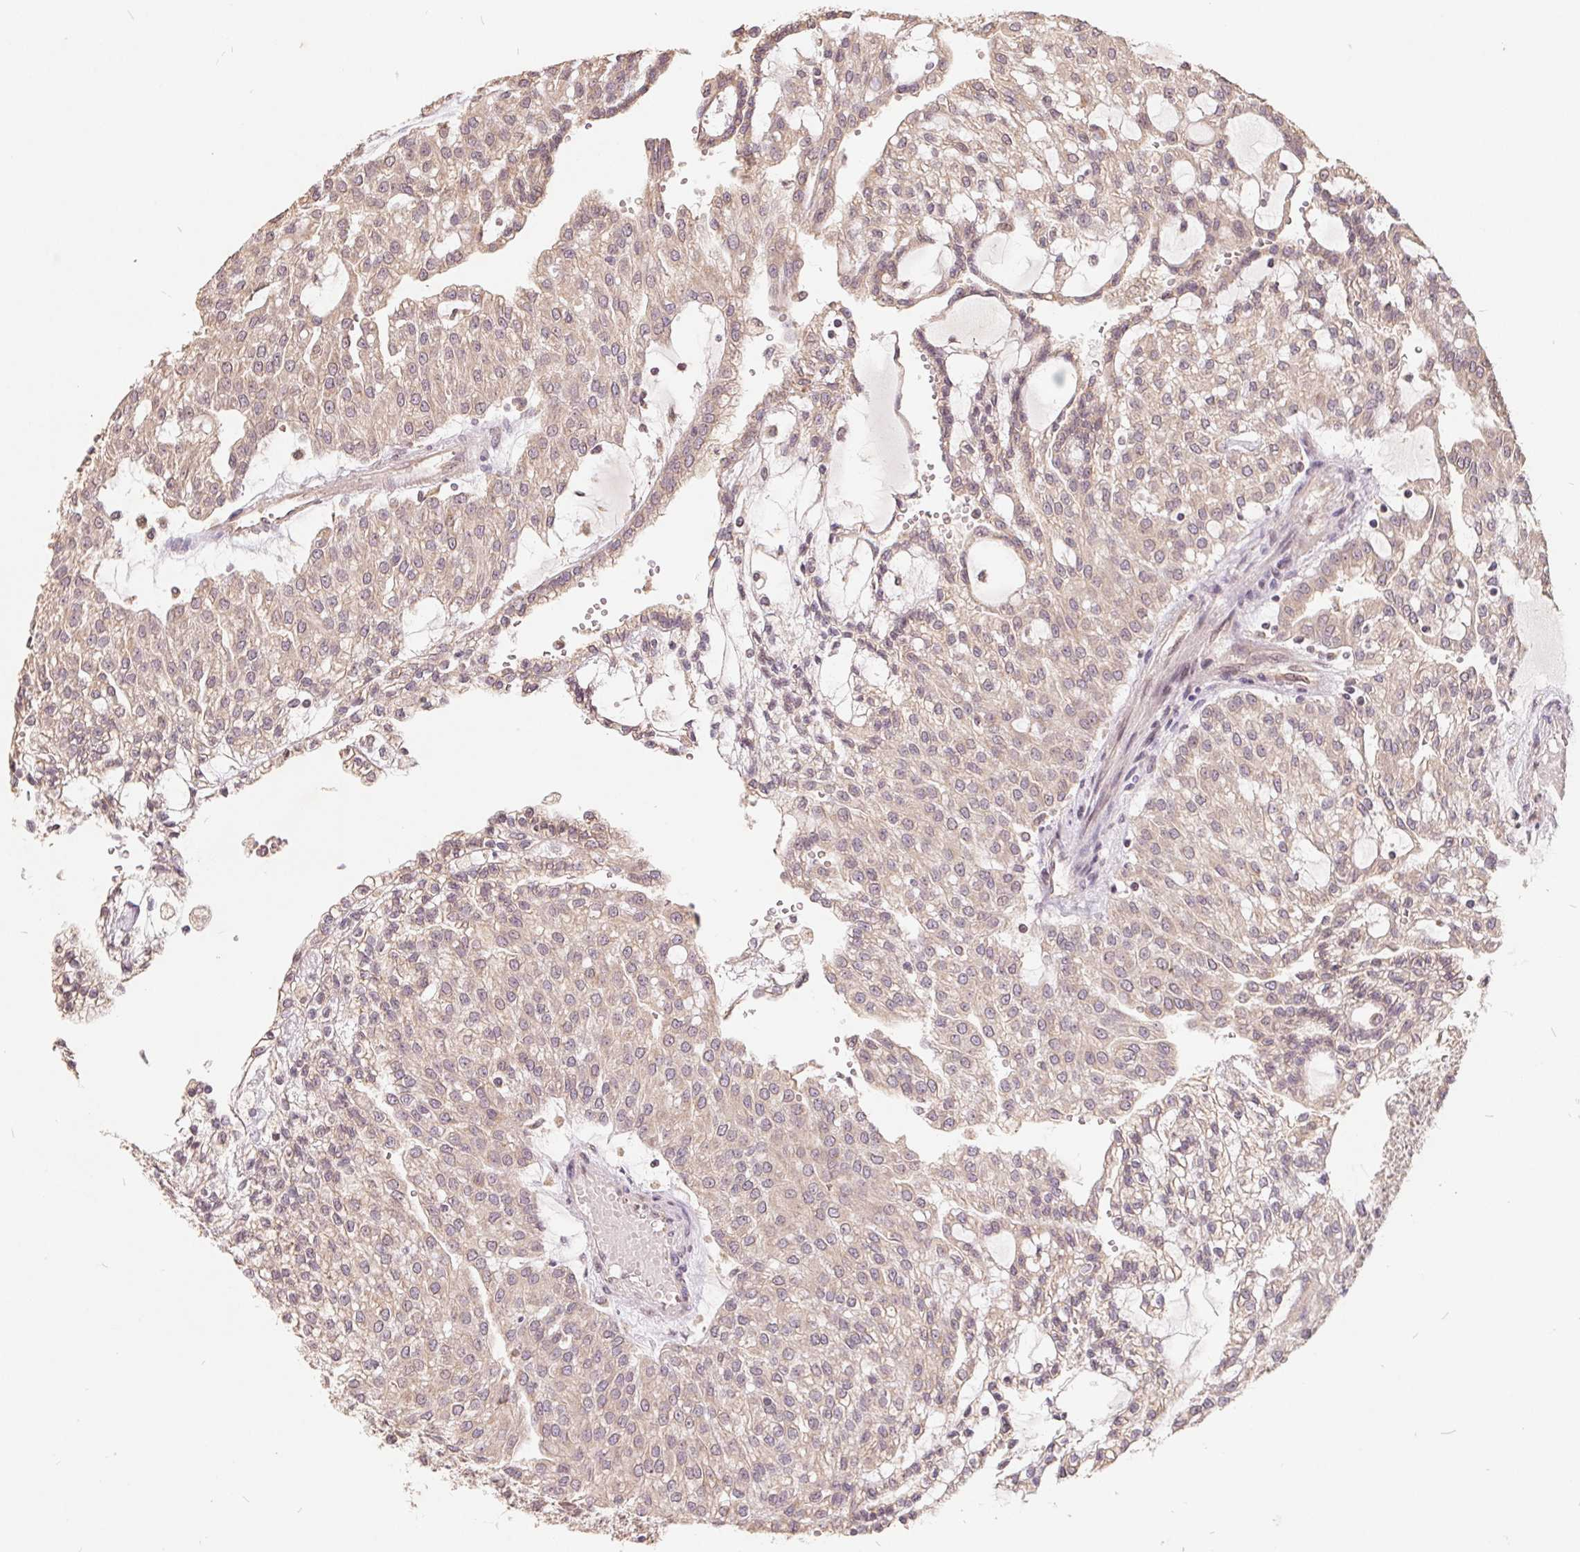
{"staining": {"intensity": "weak", "quantity": "25%-75%", "location": "cytoplasmic/membranous"}, "tissue": "renal cancer", "cell_type": "Tumor cells", "image_type": "cancer", "snomed": [{"axis": "morphology", "description": "Adenocarcinoma, NOS"}, {"axis": "topography", "description": "Kidney"}], "caption": "This is a micrograph of immunohistochemistry staining of renal cancer (adenocarcinoma), which shows weak expression in the cytoplasmic/membranous of tumor cells.", "gene": "CDIPT", "patient": {"sex": "male", "age": 63}}